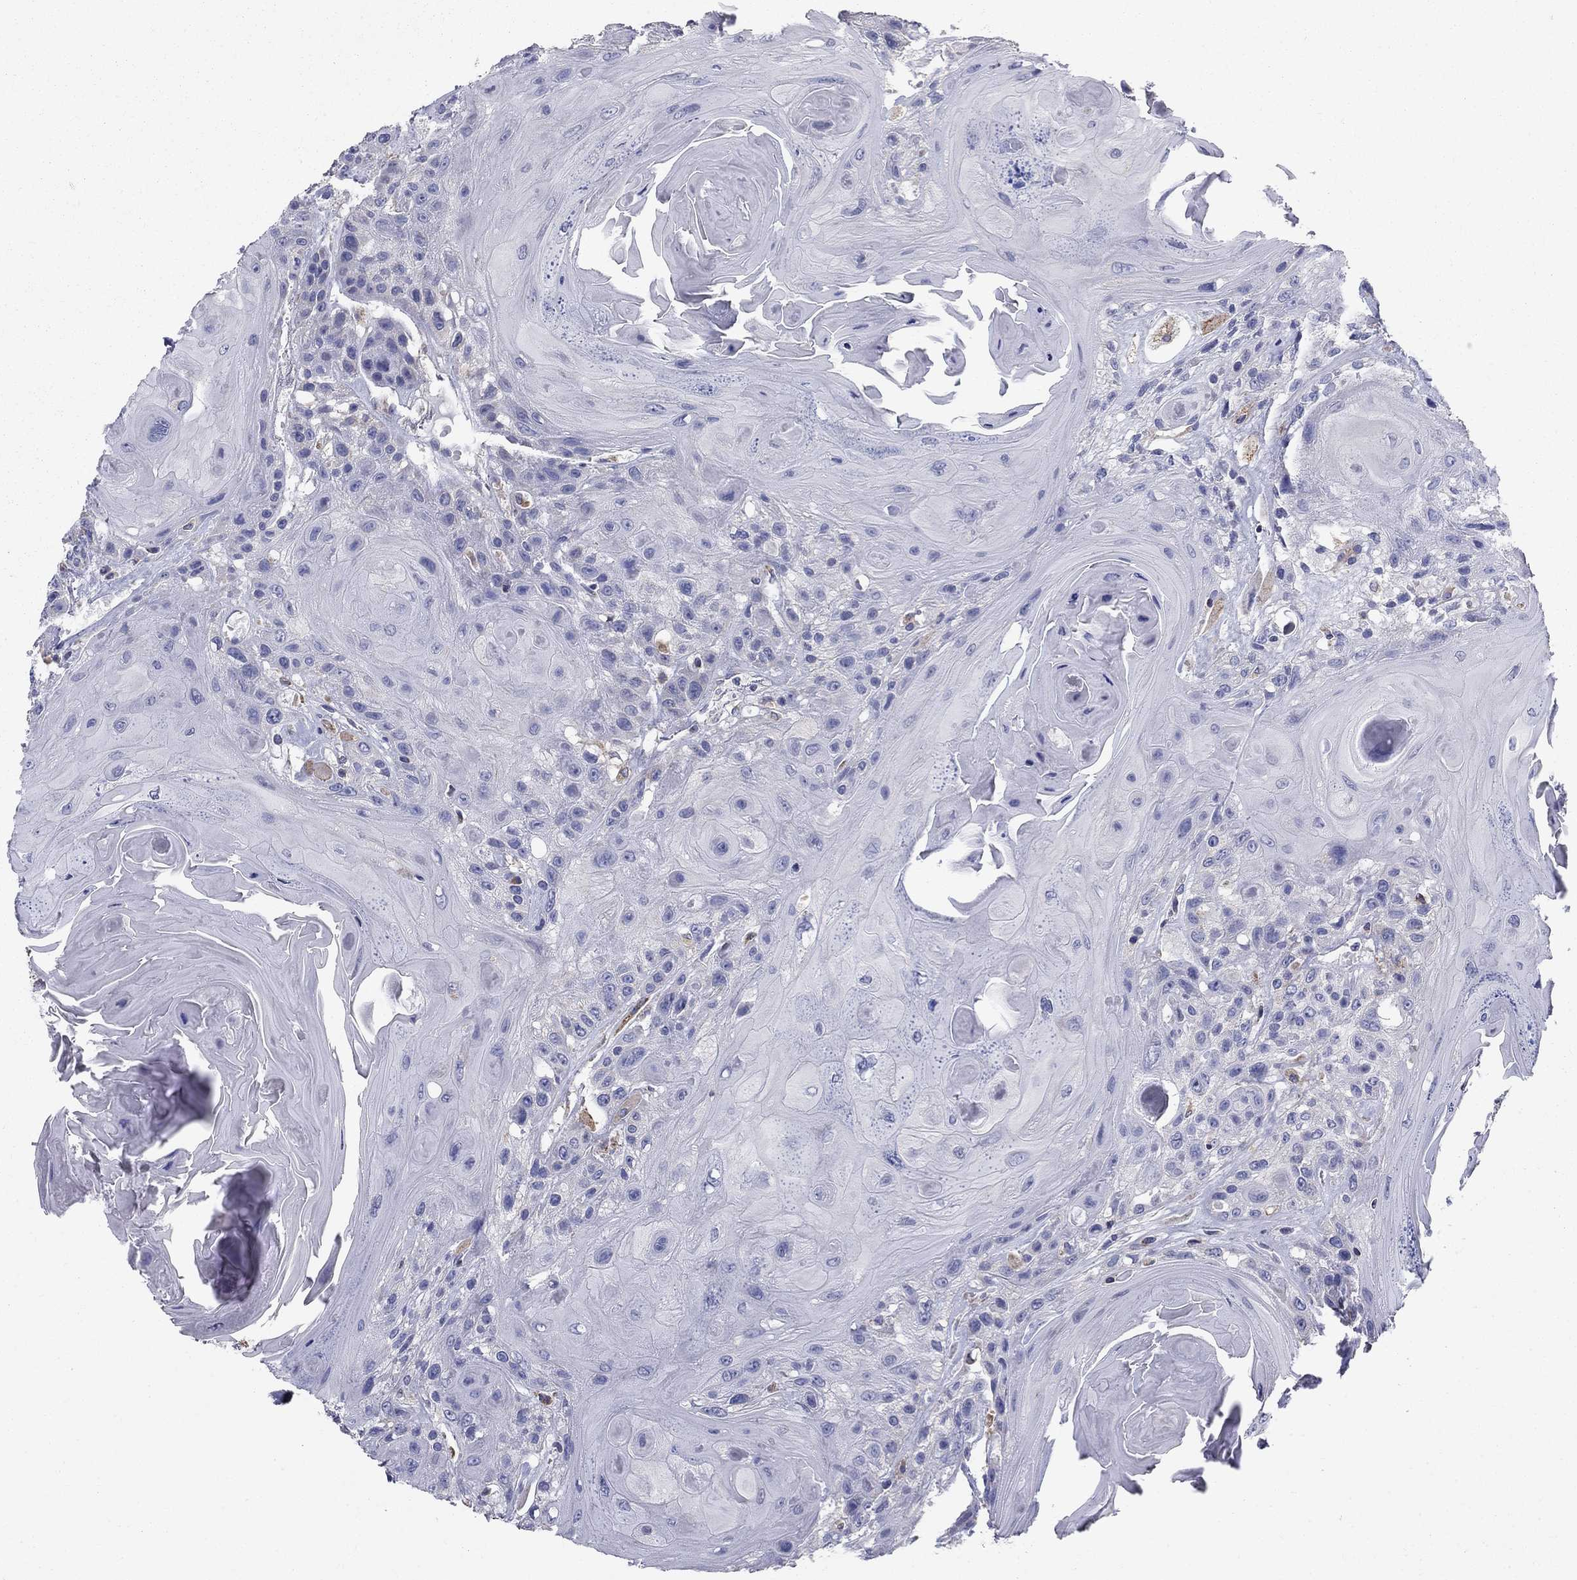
{"staining": {"intensity": "negative", "quantity": "none", "location": "none"}, "tissue": "head and neck cancer", "cell_type": "Tumor cells", "image_type": "cancer", "snomed": [{"axis": "morphology", "description": "Squamous cell carcinoma, NOS"}, {"axis": "topography", "description": "Head-Neck"}], "caption": "This micrograph is of head and neck cancer stained with immunohistochemistry to label a protein in brown with the nuclei are counter-stained blue. There is no positivity in tumor cells.", "gene": "NME5", "patient": {"sex": "female", "age": 59}}